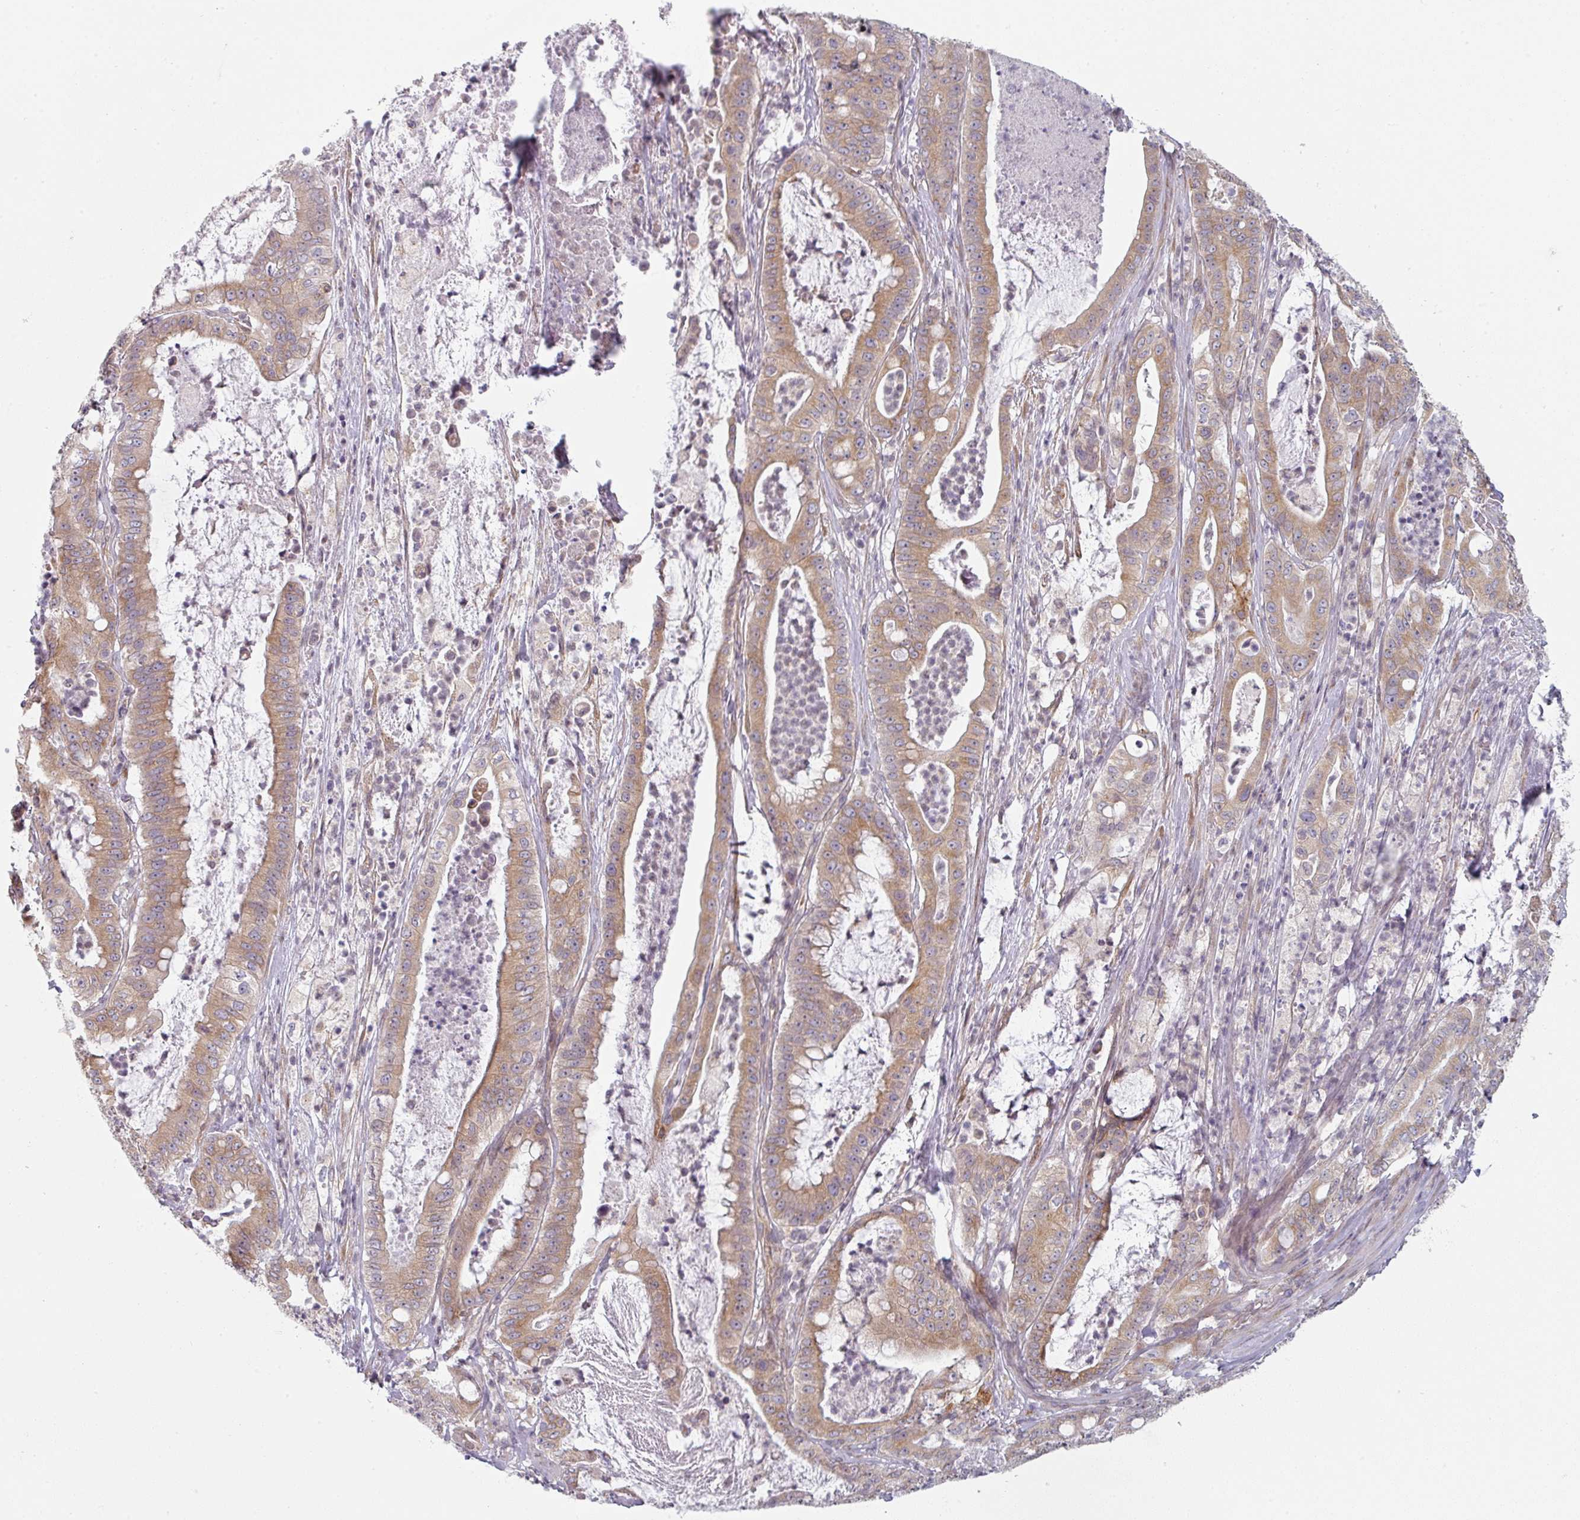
{"staining": {"intensity": "moderate", "quantity": ">75%", "location": "cytoplasmic/membranous"}, "tissue": "pancreatic cancer", "cell_type": "Tumor cells", "image_type": "cancer", "snomed": [{"axis": "morphology", "description": "Adenocarcinoma, NOS"}, {"axis": "topography", "description": "Pancreas"}], "caption": "Protein positivity by IHC displays moderate cytoplasmic/membranous staining in approximately >75% of tumor cells in pancreatic cancer (adenocarcinoma).", "gene": "TAPT1", "patient": {"sex": "male", "age": 71}}